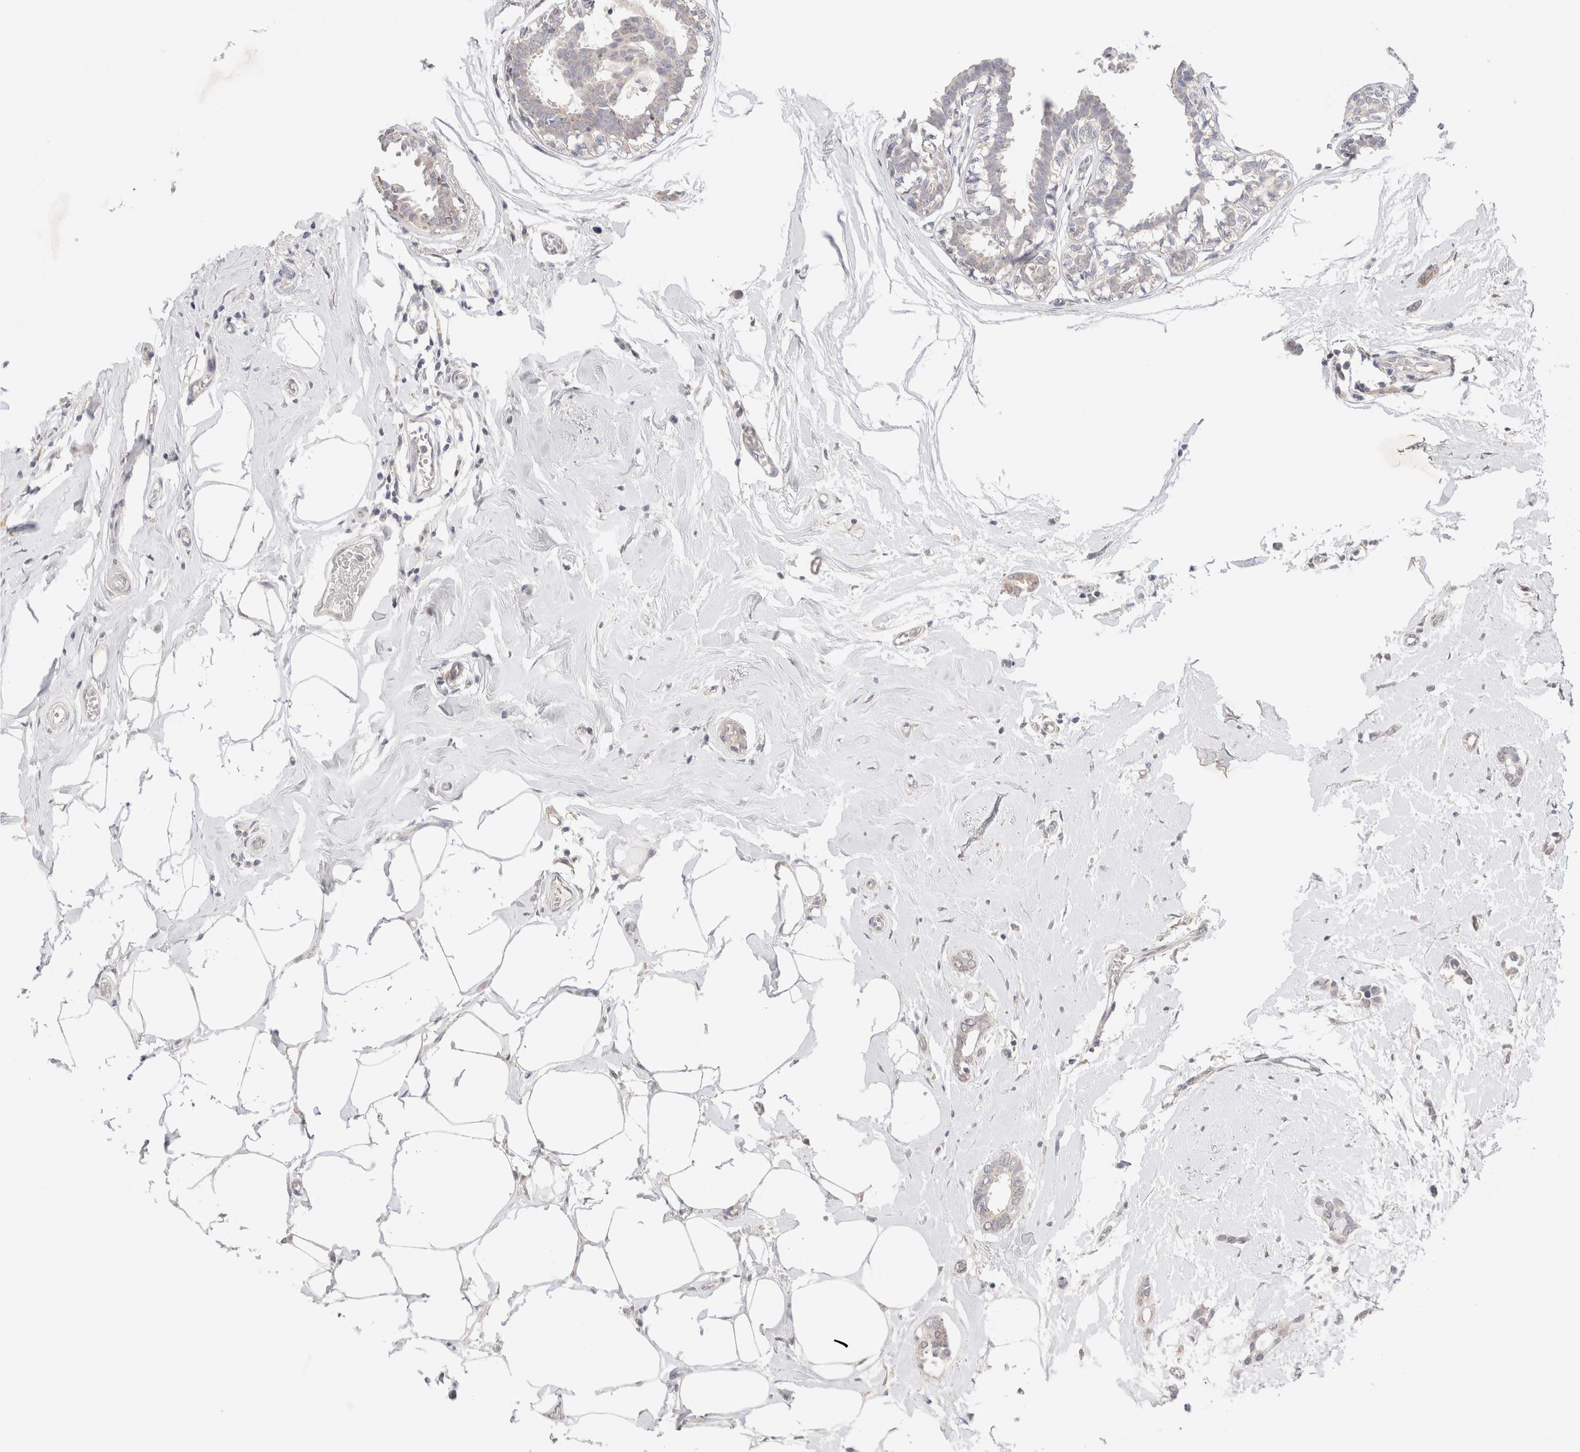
{"staining": {"intensity": "negative", "quantity": "none", "location": "none"}, "tissue": "breast cancer", "cell_type": "Tumor cells", "image_type": "cancer", "snomed": [{"axis": "morphology", "description": "Duct carcinoma"}, {"axis": "topography", "description": "Breast"}], "caption": "Immunohistochemistry (IHC) photomicrograph of human breast infiltrating ductal carcinoma stained for a protein (brown), which reveals no positivity in tumor cells.", "gene": "SPATA20", "patient": {"sex": "female", "age": 55}}